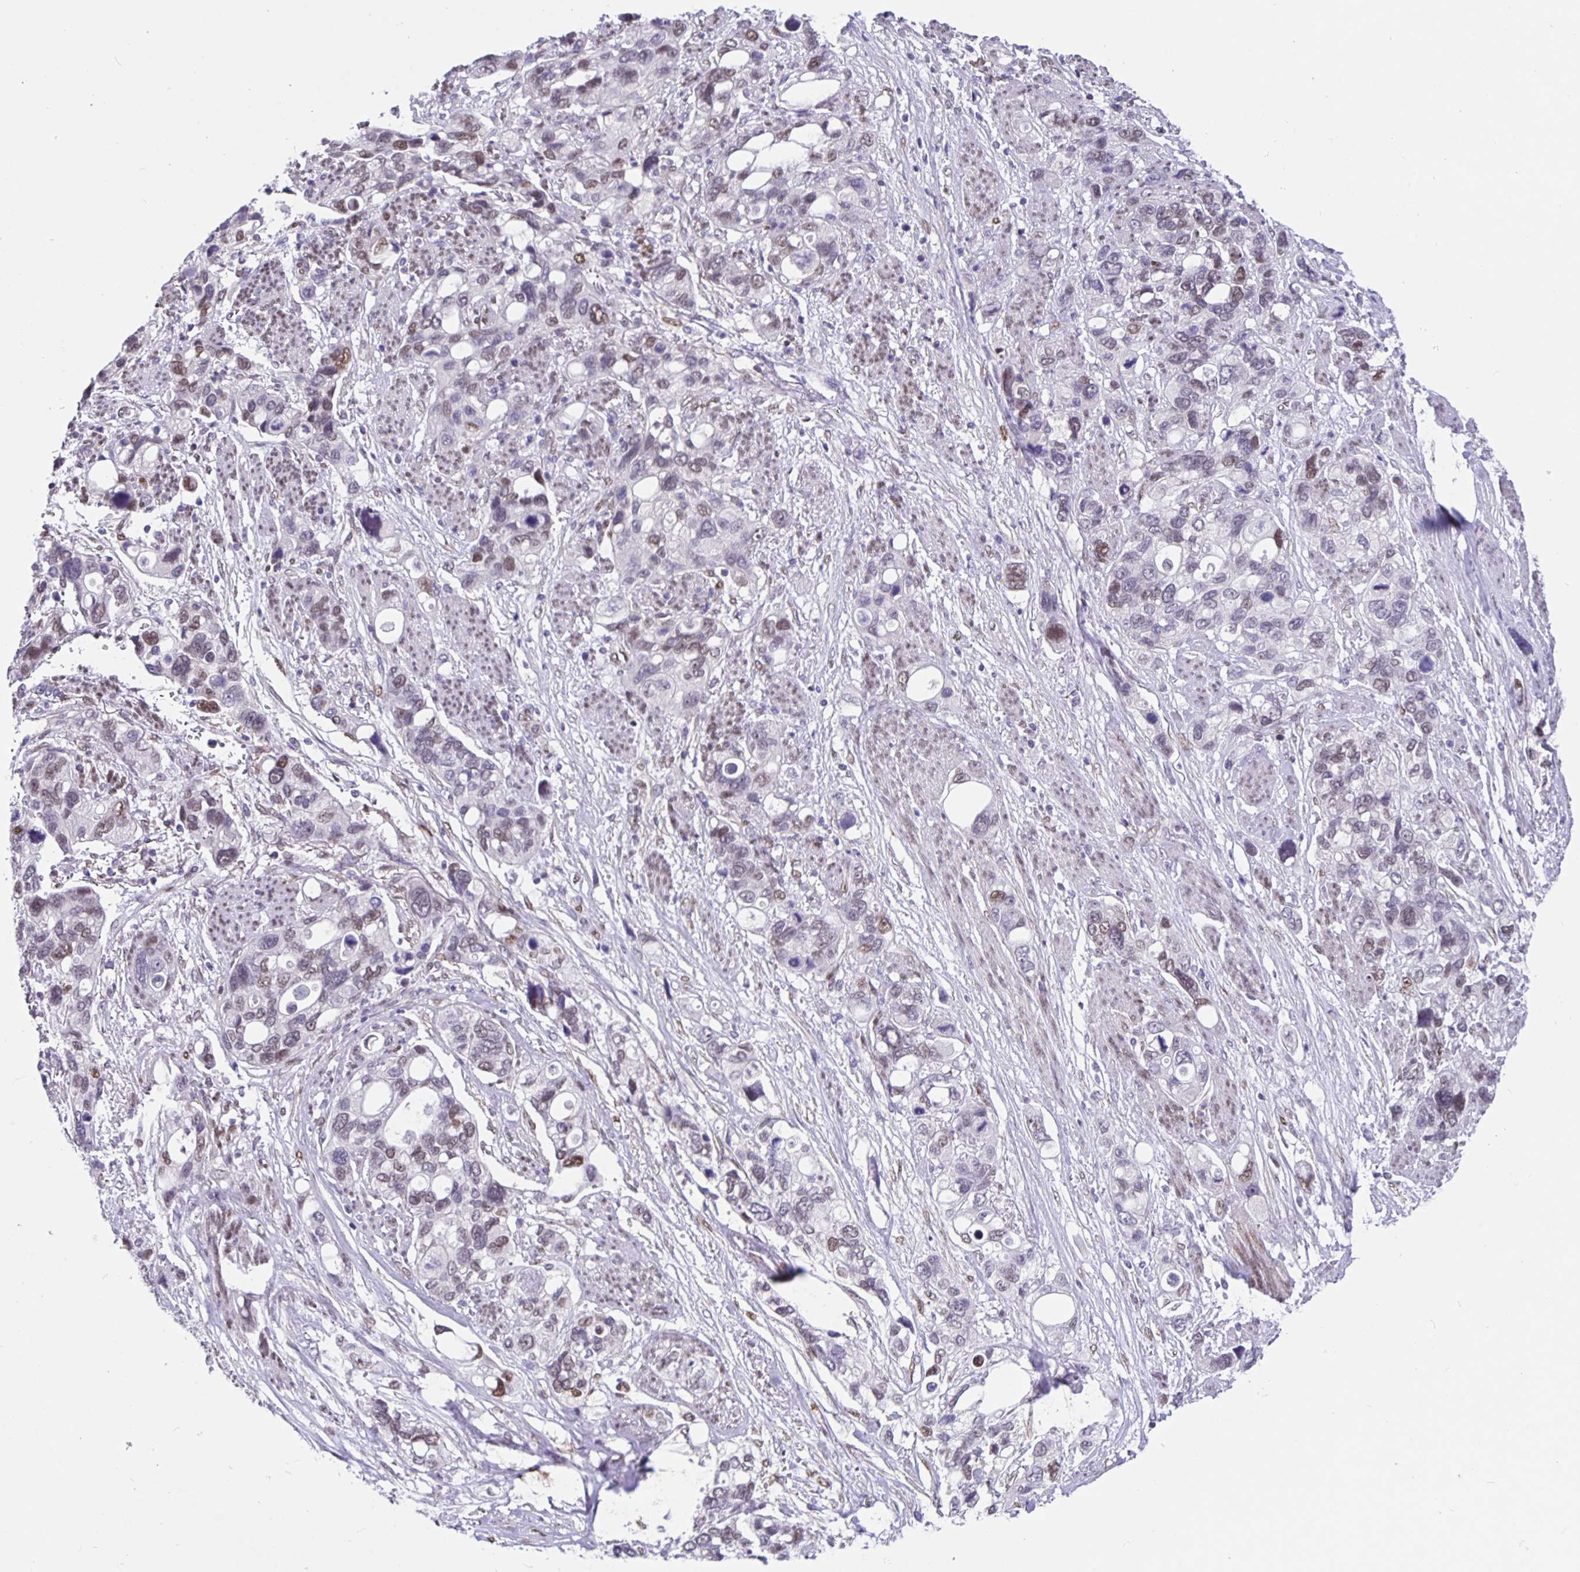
{"staining": {"intensity": "weak", "quantity": "25%-75%", "location": "nuclear"}, "tissue": "stomach cancer", "cell_type": "Tumor cells", "image_type": "cancer", "snomed": [{"axis": "morphology", "description": "Adenocarcinoma, NOS"}, {"axis": "topography", "description": "Stomach, upper"}], "caption": "Immunohistochemistry (IHC) image of adenocarcinoma (stomach) stained for a protein (brown), which demonstrates low levels of weak nuclear staining in about 25%-75% of tumor cells.", "gene": "FOSL2", "patient": {"sex": "female", "age": 81}}